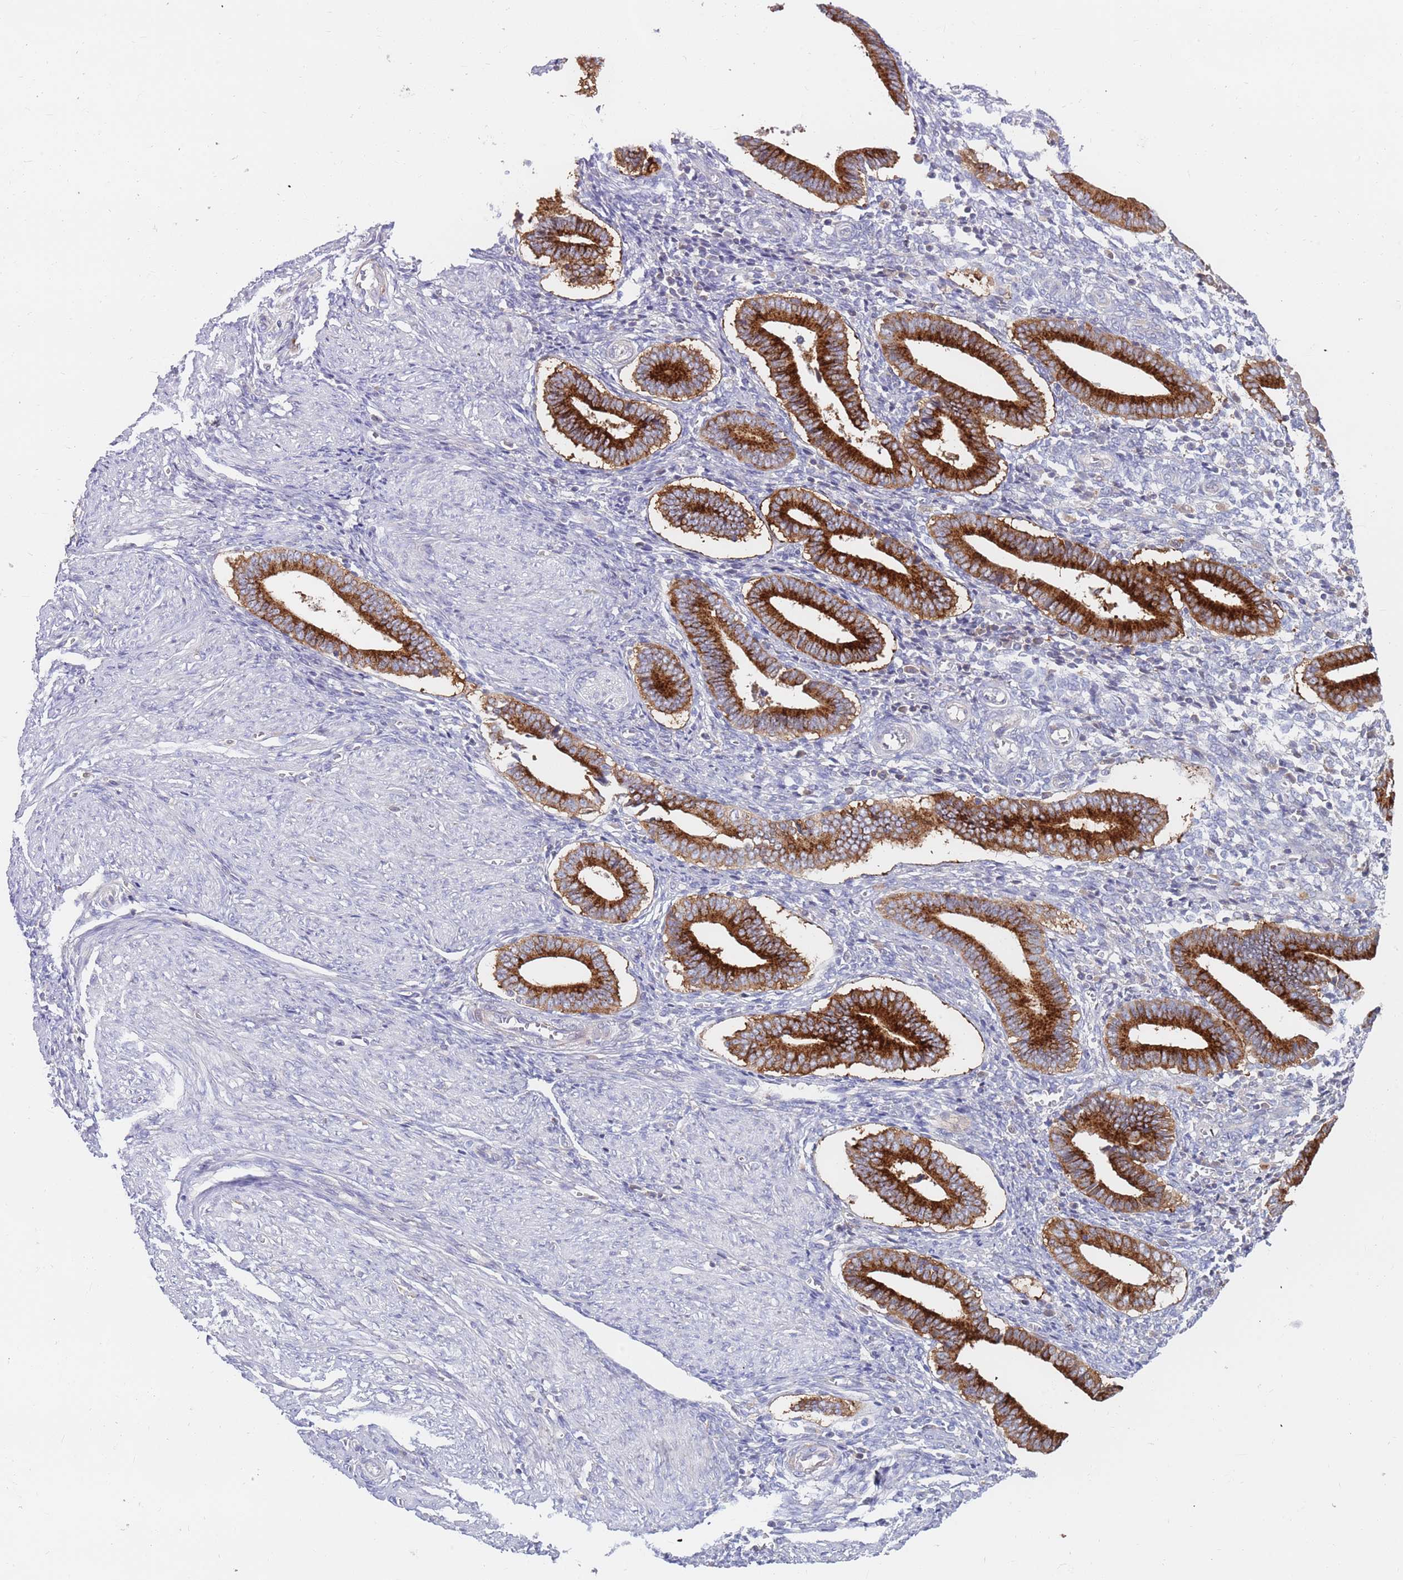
{"staining": {"intensity": "negative", "quantity": "none", "location": "none"}, "tissue": "endometrium", "cell_type": "Cells in endometrial stroma", "image_type": "normal", "snomed": [{"axis": "morphology", "description": "Normal tissue, NOS"}, {"axis": "topography", "description": "Other"}, {"axis": "topography", "description": "Endometrium"}], "caption": "The immunohistochemistry (IHC) histopathology image has no significant positivity in cells in endometrial stroma of endometrium.", "gene": "BORCS5", "patient": {"sex": "female", "age": 44}}